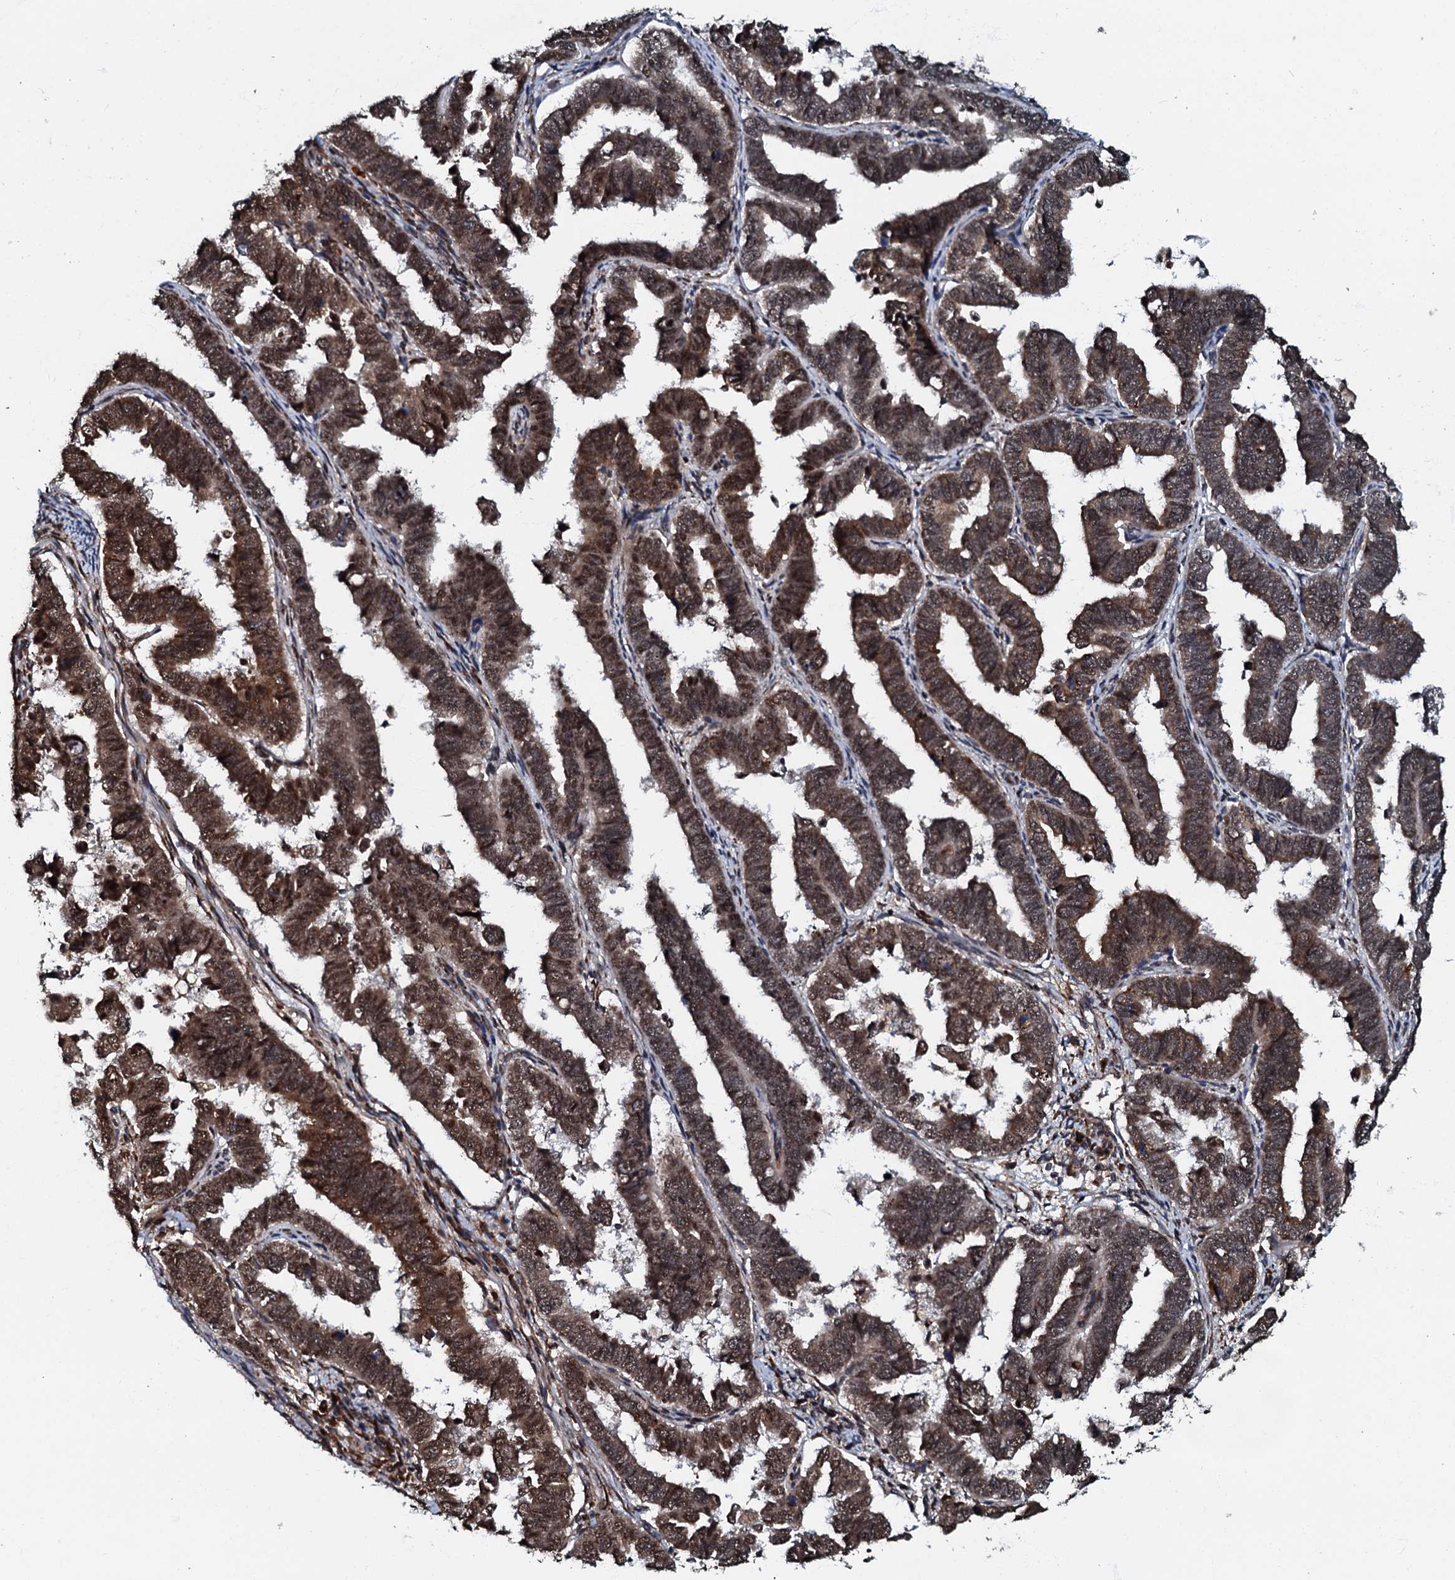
{"staining": {"intensity": "strong", "quantity": ">75%", "location": "cytoplasmic/membranous,nuclear"}, "tissue": "endometrial cancer", "cell_type": "Tumor cells", "image_type": "cancer", "snomed": [{"axis": "morphology", "description": "Adenocarcinoma, NOS"}, {"axis": "topography", "description": "Endometrium"}], "caption": "Adenocarcinoma (endometrial) tissue displays strong cytoplasmic/membranous and nuclear expression in approximately >75% of tumor cells, visualized by immunohistochemistry.", "gene": "C18orf32", "patient": {"sex": "female", "age": 75}}